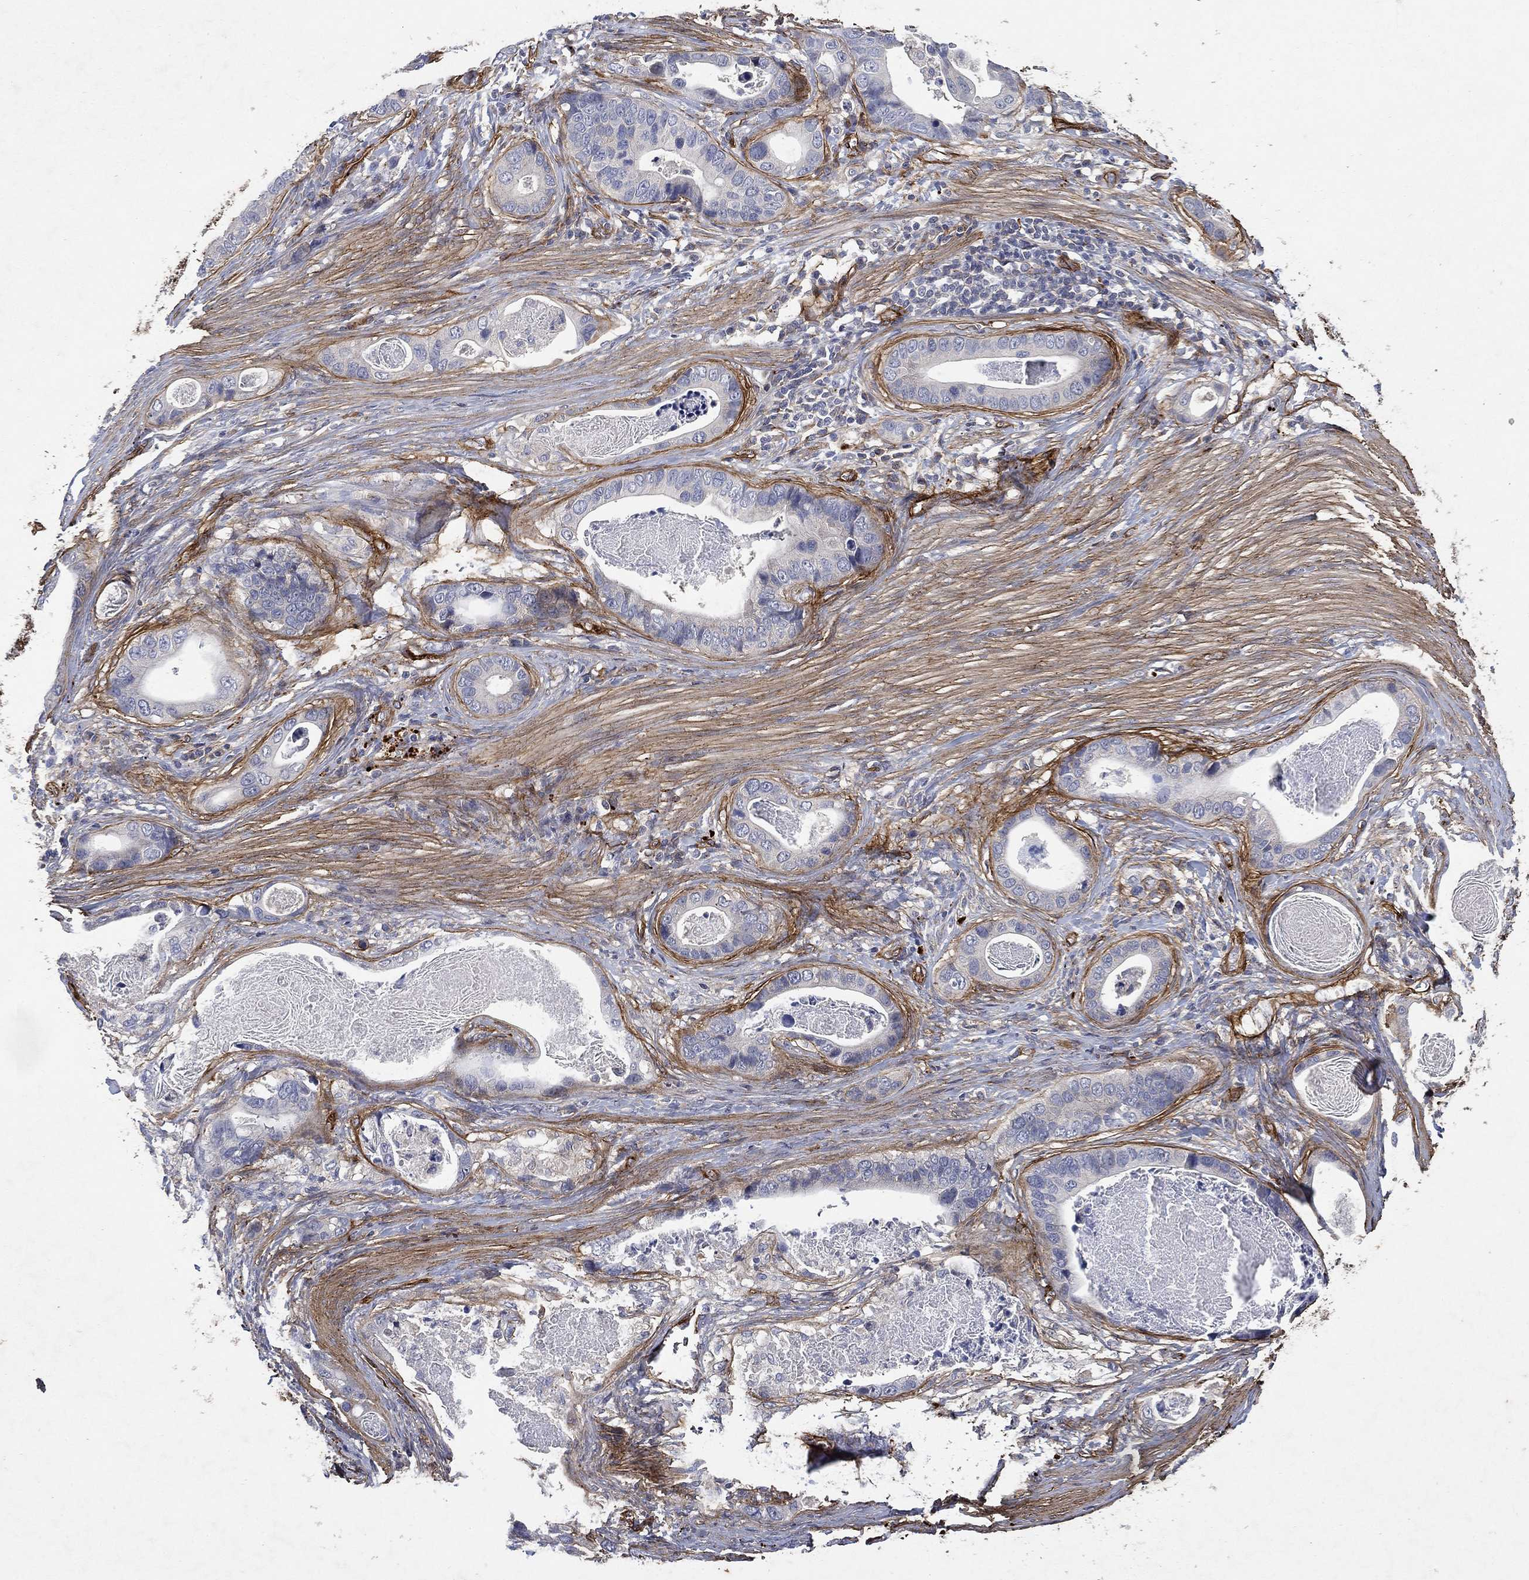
{"staining": {"intensity": "negative", "quantity": "none", "location": "none"}, "tissue": "stomach cancer", "cell_type": "Tumor cells", "image_type": "cancer", "snomed": [{"axis": "morphology", "description": "Adenocarcinoma, NOS"}, {"axis": "topography", "description": "Stomach"}], "caption": "Protein analysis of stomach cancer reveals no significant positivity in tumor cells.", "gene": "COL4A2", "patient": {"sex": "male", "age": 84}}